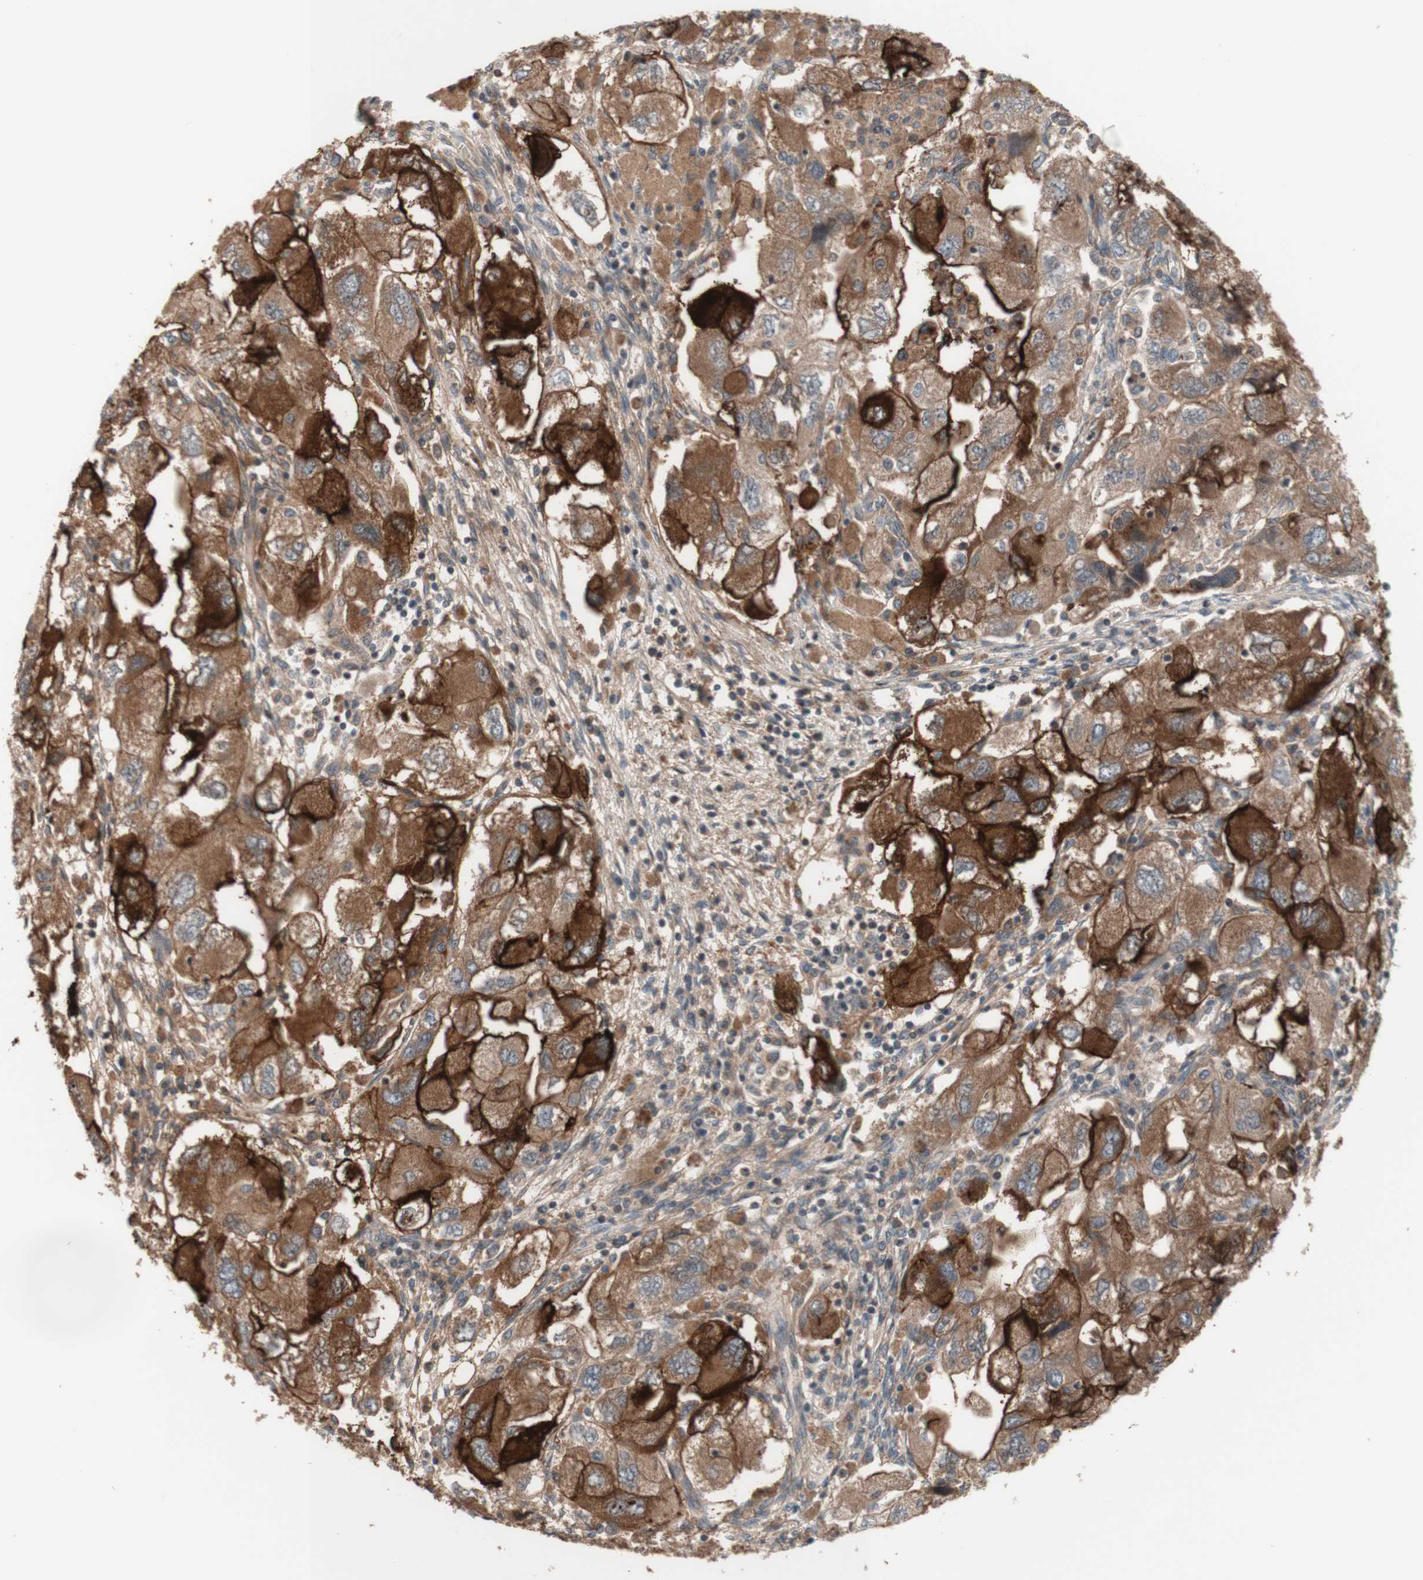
{"staining": {"intensity": "strong", "quantity": ">75%", "location": "cytoplasmic/membranous"}, "tissue": "ovarian cancer", "cell_type": "Tumor cells", "image_type": "cancer", "snomed": [{"axis": "morphology", "description": "Carcinoma, NOS"}, {"axis": "morphology", "description": "Cystadenocarcinoma, serous, NOS"}, {"axis": "topography", "description": "Ovary"}], "caption": "Immunohistochemistry (IHC) staining of ovarian cancer, which reveals high levels of strong cytoplasmic/membranous staining in approximately >75% of tumor cells indicating strong cytoplasmic/membranous protein staining. The staining was performed using DAB (brown) for protein detection and nuclei were counterstained in hematoxylin (blue).", "gene": "CD55", "patient": {"sex": "female", "age": 69}}